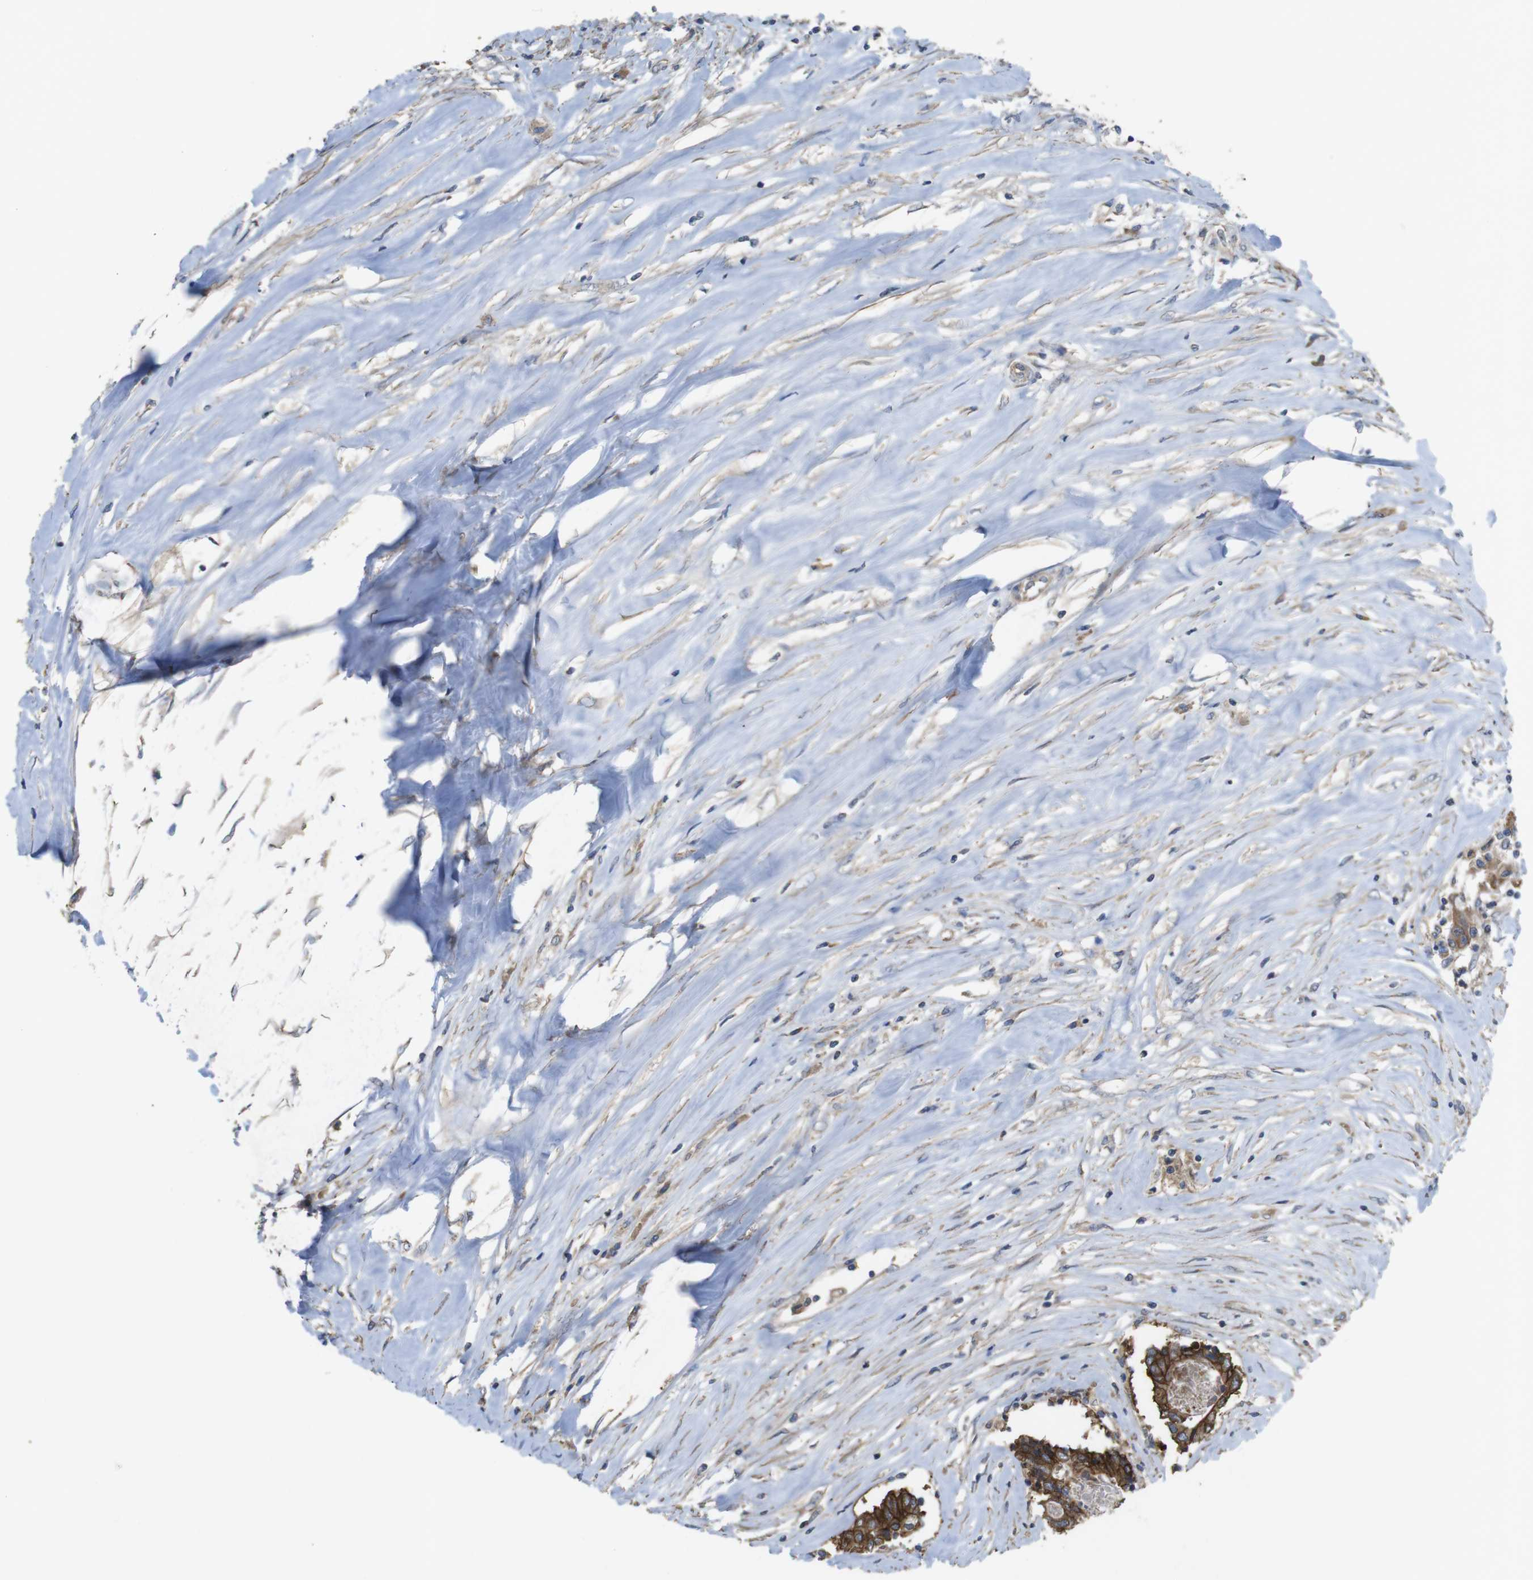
{"staining": {"intensity": "strong", "quantity": ">75%", "location": "cytoplasmic/membranous"}, "tissue": "colorectal cancer", "cell_type": "Tumor cells", "image_type": "cancer", "snomed": [{"axis": "morphology", "description": "Adenocarcinoma, NOS"}, {"axis": "topography", "description": "Rectum"}], "caption": "This photomicrograph exhibits immunohistochemistry (IHC) staining of colorectal cancer (adenocarcinoma), with high strong cytoplasmic/membranous expression in about >75% of tumor cells.", "gene": "KCNS3", "patient": {"sex": "male", "age": 63}}